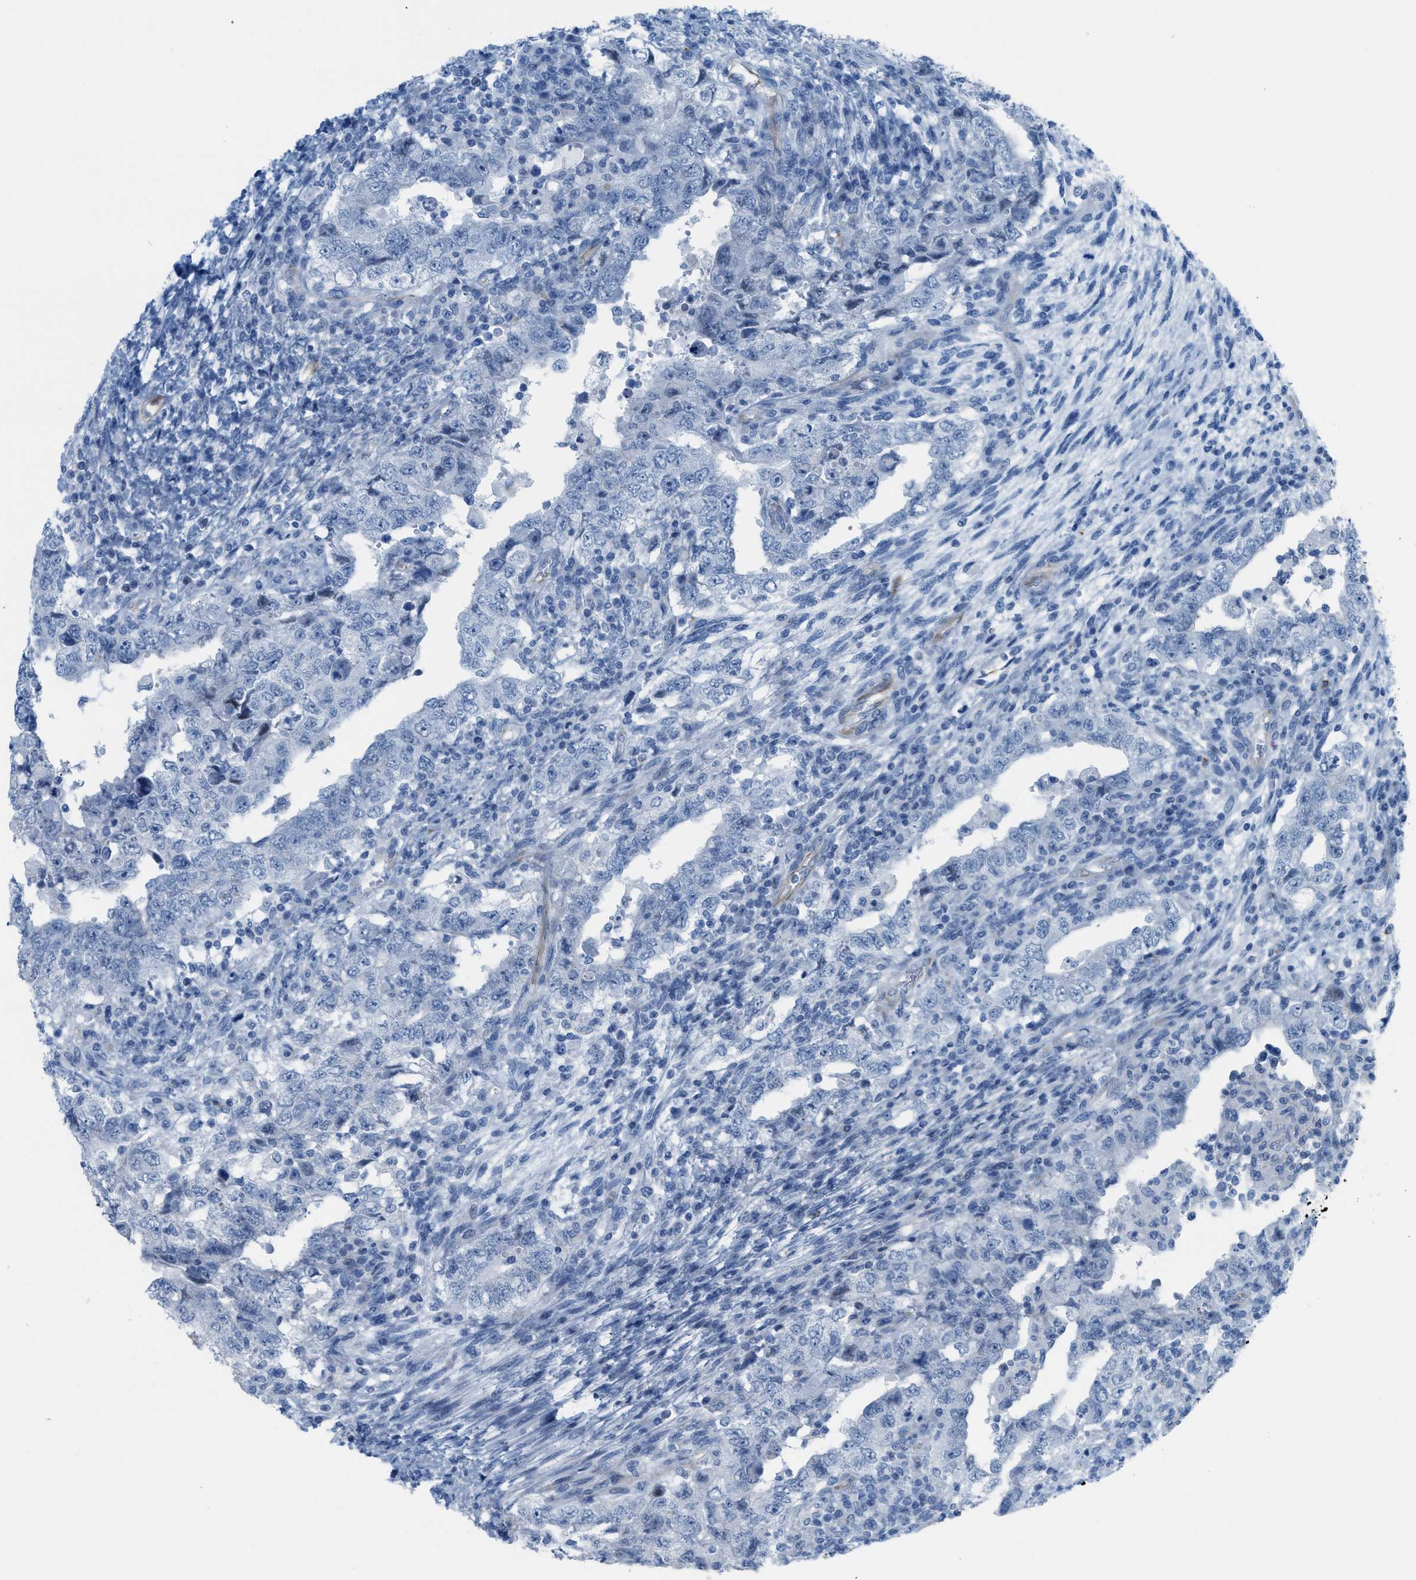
{"staining": {"intensity": "negative", "quantity": "none", "location": "none"}, "tissue": "testis cancer", "cell_type": "Tumor cells", "image_type": "cancer", "snomed": [{"axis": "morphology", "description": "Carcinoma, Embryonal, NOS"}, {"axis": "topography", "description": "Testis"}], "caption": "A high-resolution histopathology image shows immunohistochemistry staining of testis cancer, which exhibits no significant staining in tumor cells.", "gene": "SLC12A1", "patient": {"sex": "male", "age": 26}}